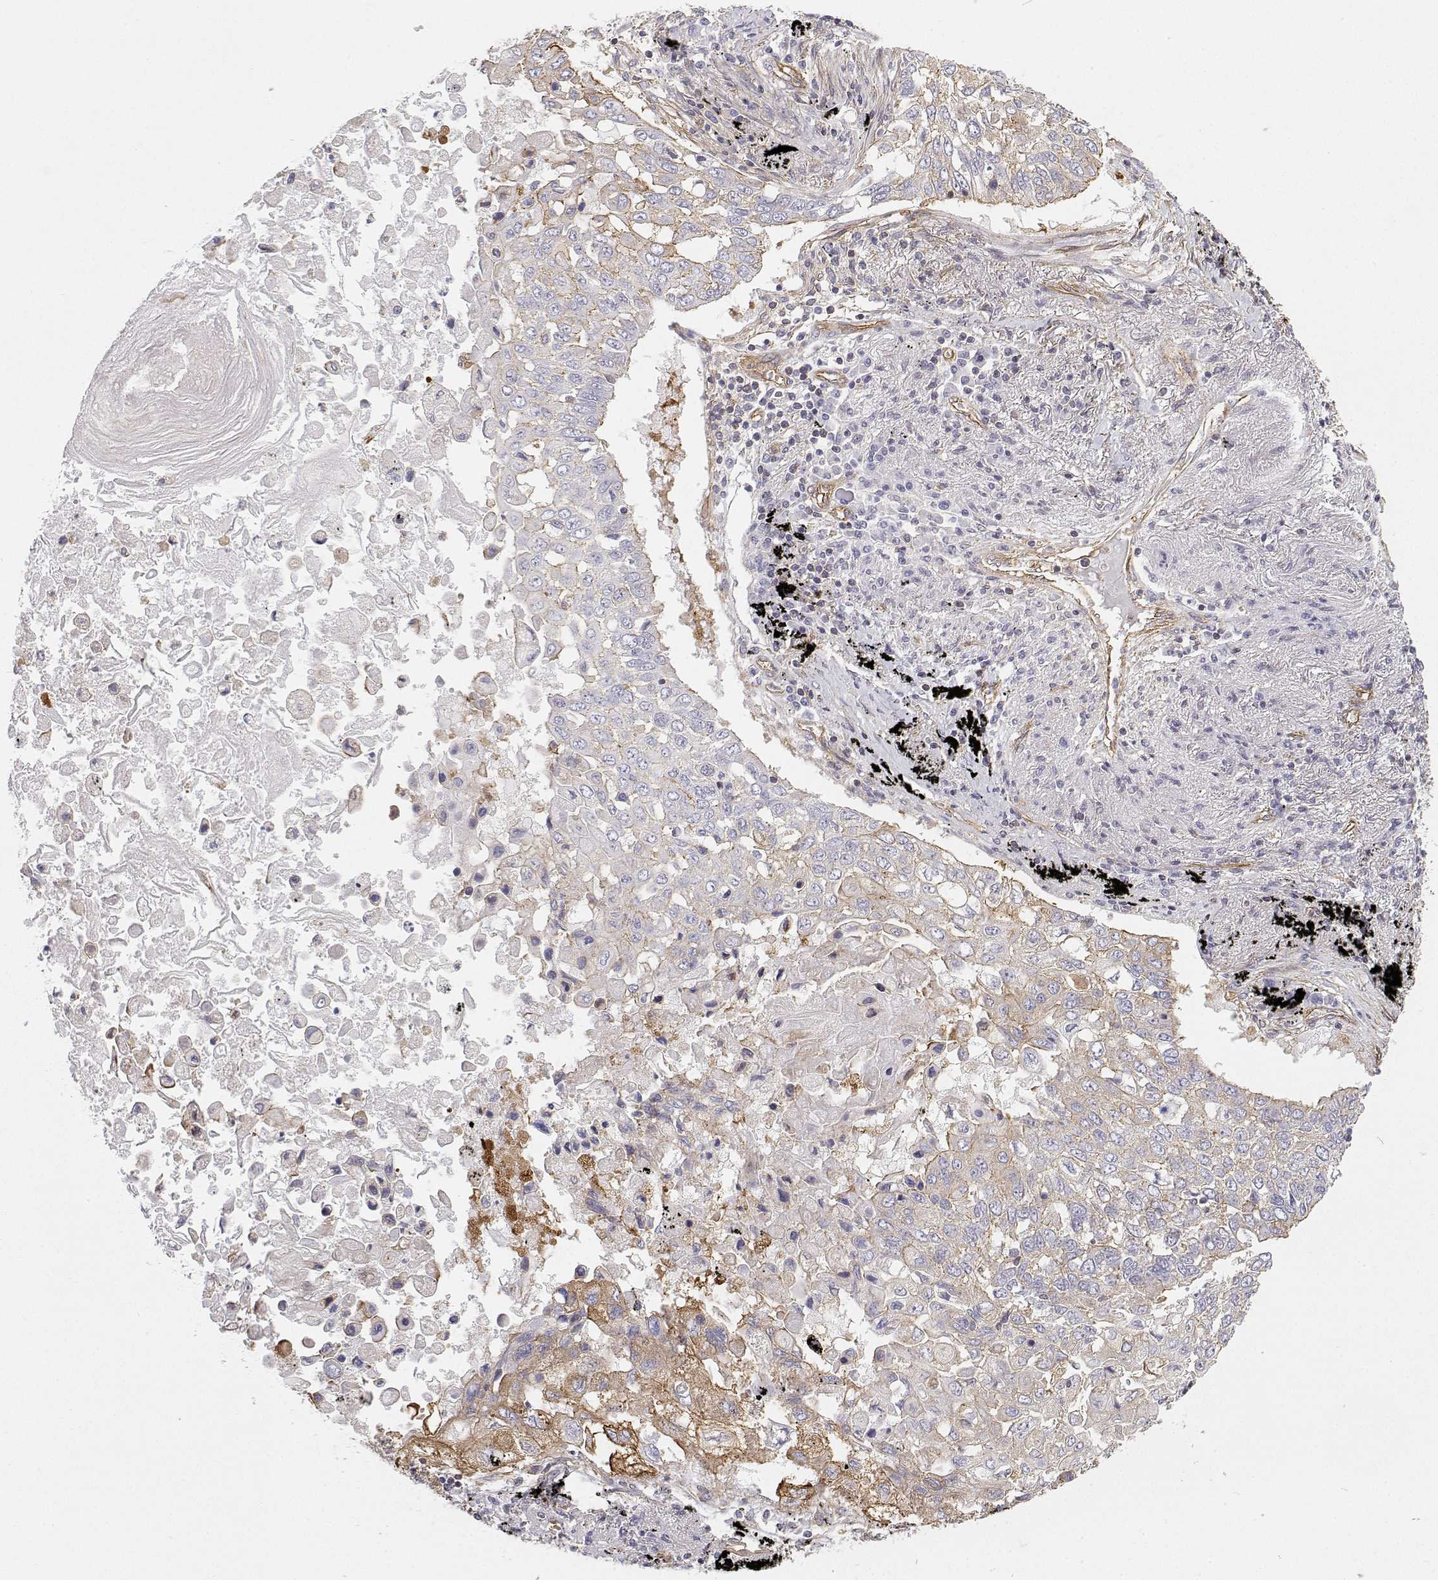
{"staining": {"intensity": "moderate", "quantity": "25%-75%", "location": "cytoplasmic/membranous"}, "tissue": "lung cancer", "cell_type": "Tumor cells", "image_type": "cancer", "snomed": [{"axis": "morphology", "description": "Squamous cell carcinoma, NOS"}, {"axis": "topography", "description": "Lung"}], "caption": "This is a micrograph of IHC staining of lung squamous cell carcinoma, which shows moderate positivity in the cytoplasmic/membranous of tumor cells.", "gene": "MYH9", "patient": {"sex": "male", "age": 75}}